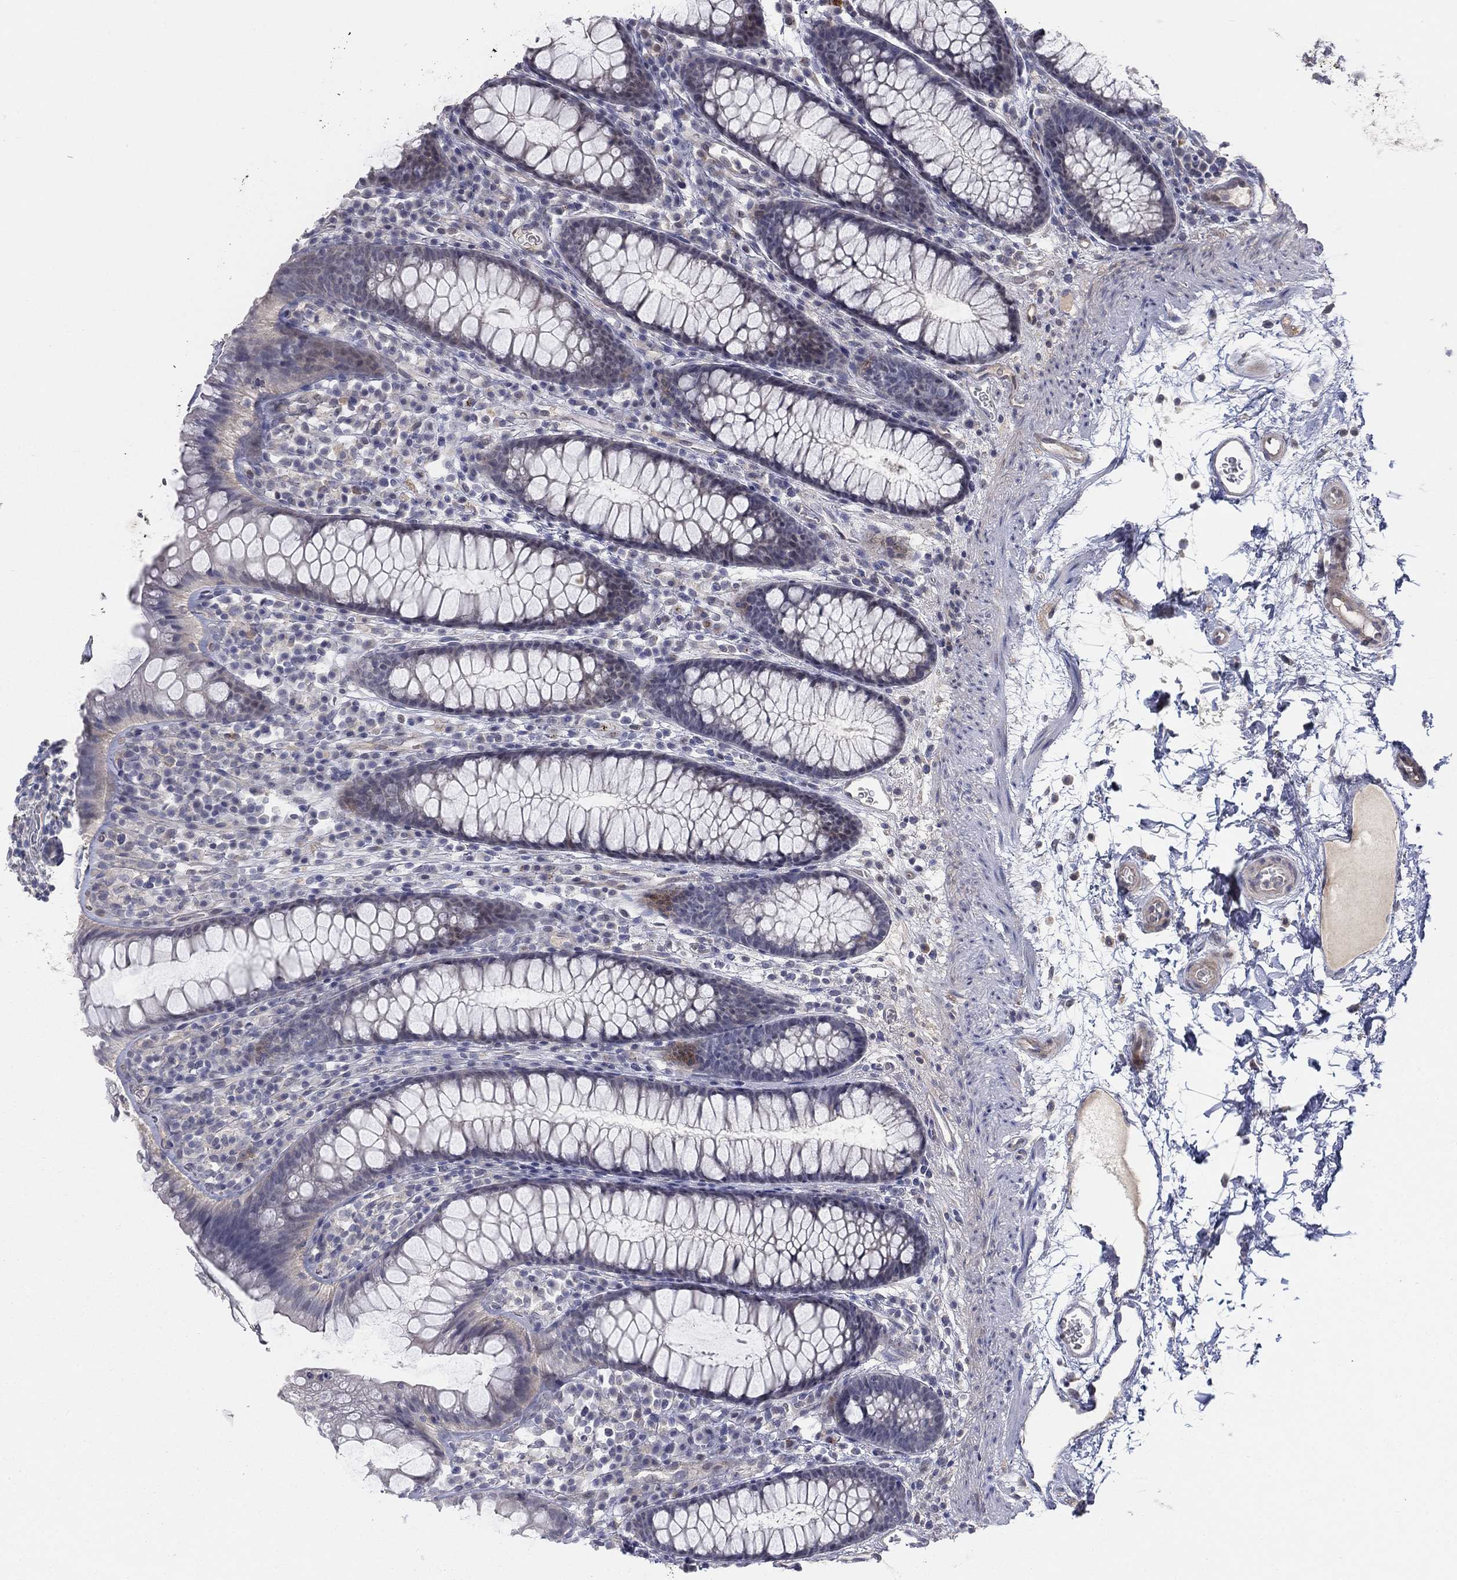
{"staining": {"intensity": "weak", "quantity": ">75%", "location": "cytoplasmic/membranous"}, "tissue": "colon", "cell_type": "Endothelial cells", "image_type": "normal", "snomed": [{"axis": "morphology", "description": "Normal tissue, NOS"}, {"axis": "topography", "description": "Colon"}], "caption": "A brown stain labels weak cytoplasmic/membranous expression of a protein in endothelial cells of benign human colon. The protein of interest is stained brown, and the nuclei are stained in blue (DAB IHC with brightfield microscopy, high magnification).", "gene": "AMN1", "patient": {"sex": "male", "age": 76}}